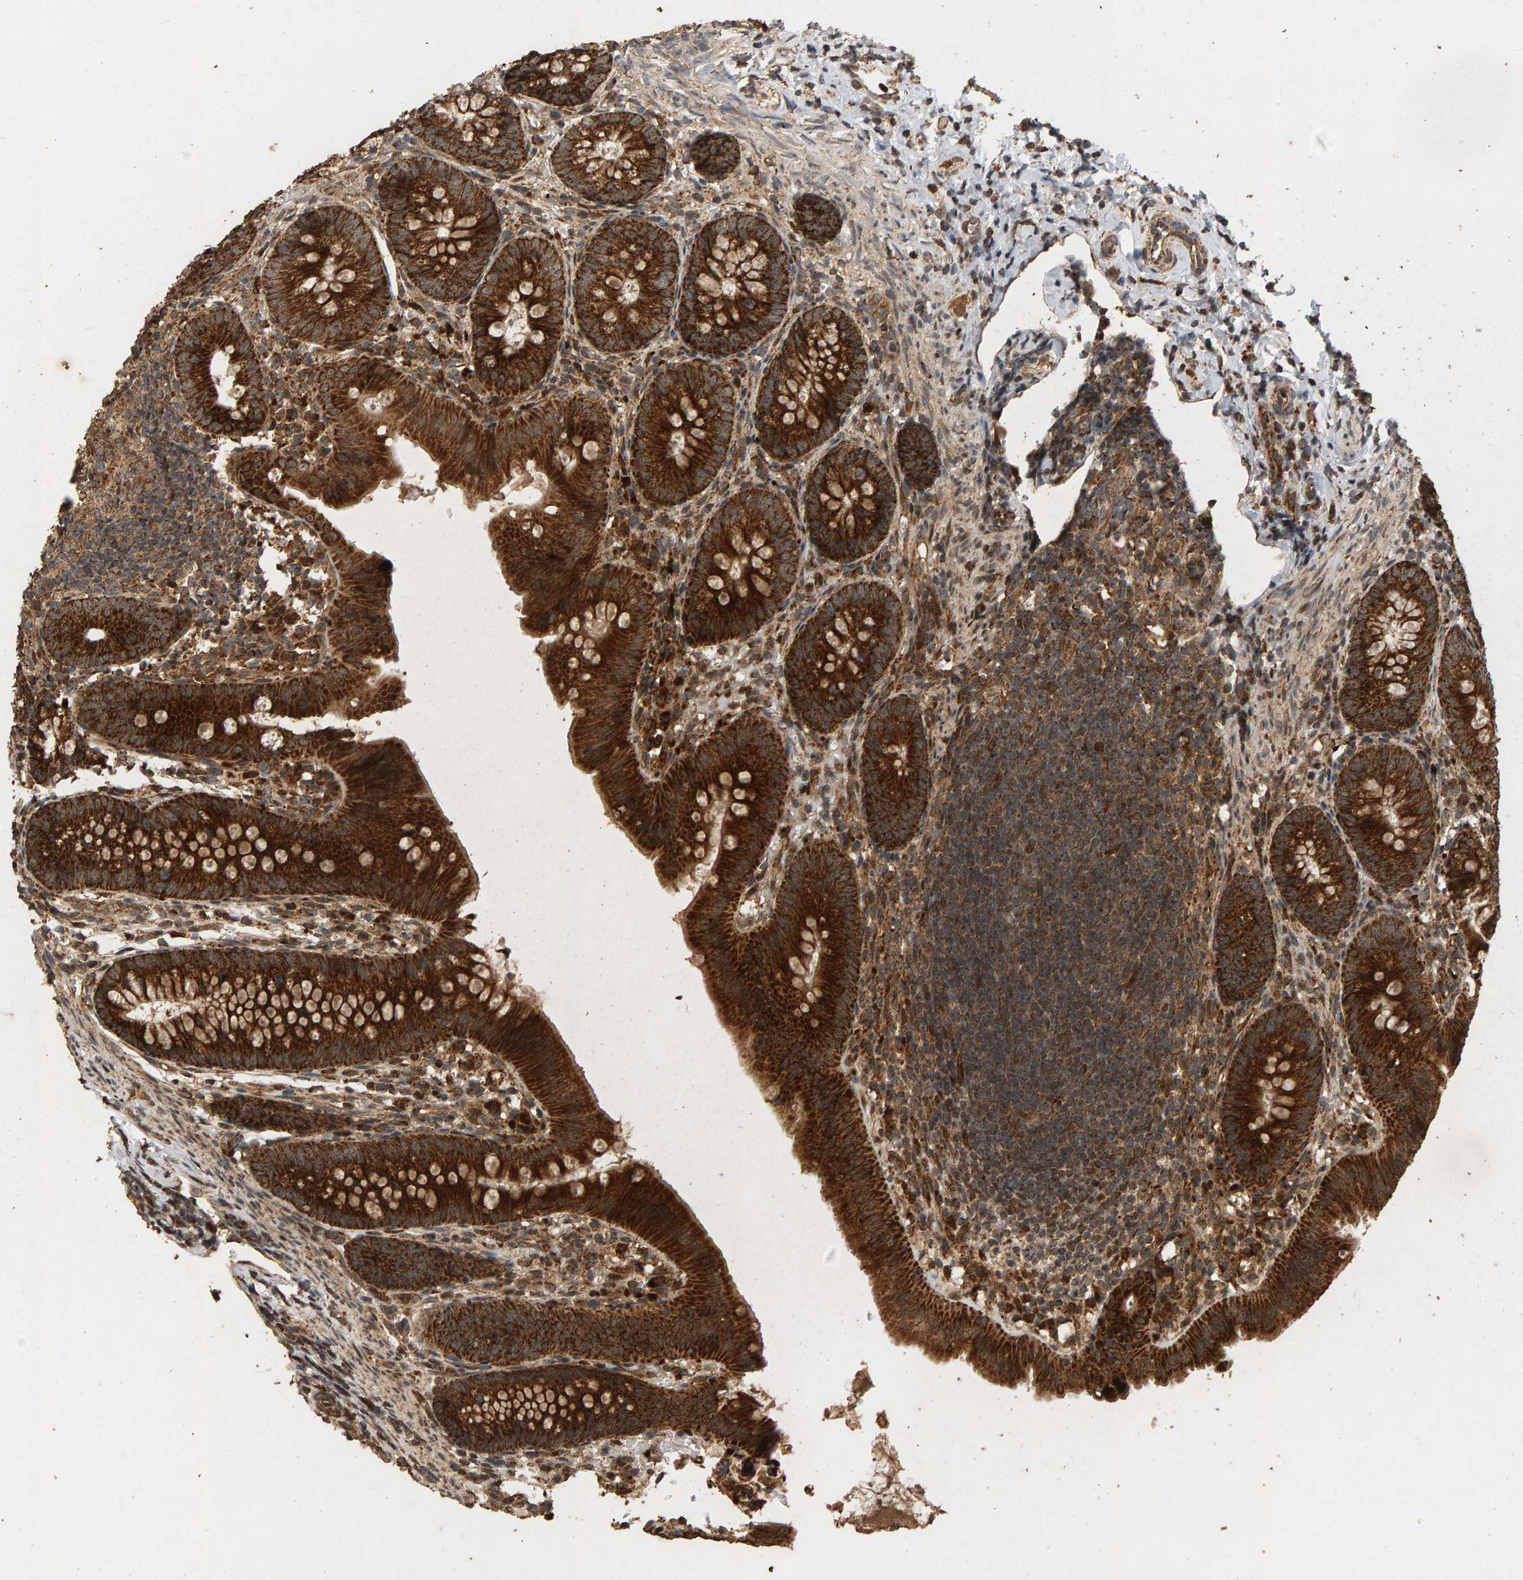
{"staining": {"intensity": "strong", "quantity": ">75%", "location": "cytoplasmic/membranous"}, "tissue": "appendix", "cell_type": "Glandular cells", "image_type": "normal", "snomed": [{"axis": "morphology", "description": "Normal tissue, NOS"}, {"axis": "topography", "description": "Appendix"}], "caption": "Immunohistochemical staining of unremarkable appendix exhibits strong cytoplasmic/membranous protein positivity in approximately >75% of glandular cells. (DAB IHC, brown staining for protein, blue staining for nuclei).", "gene": "GSTK1", "patient": {"sex": "male", "age": 1}}